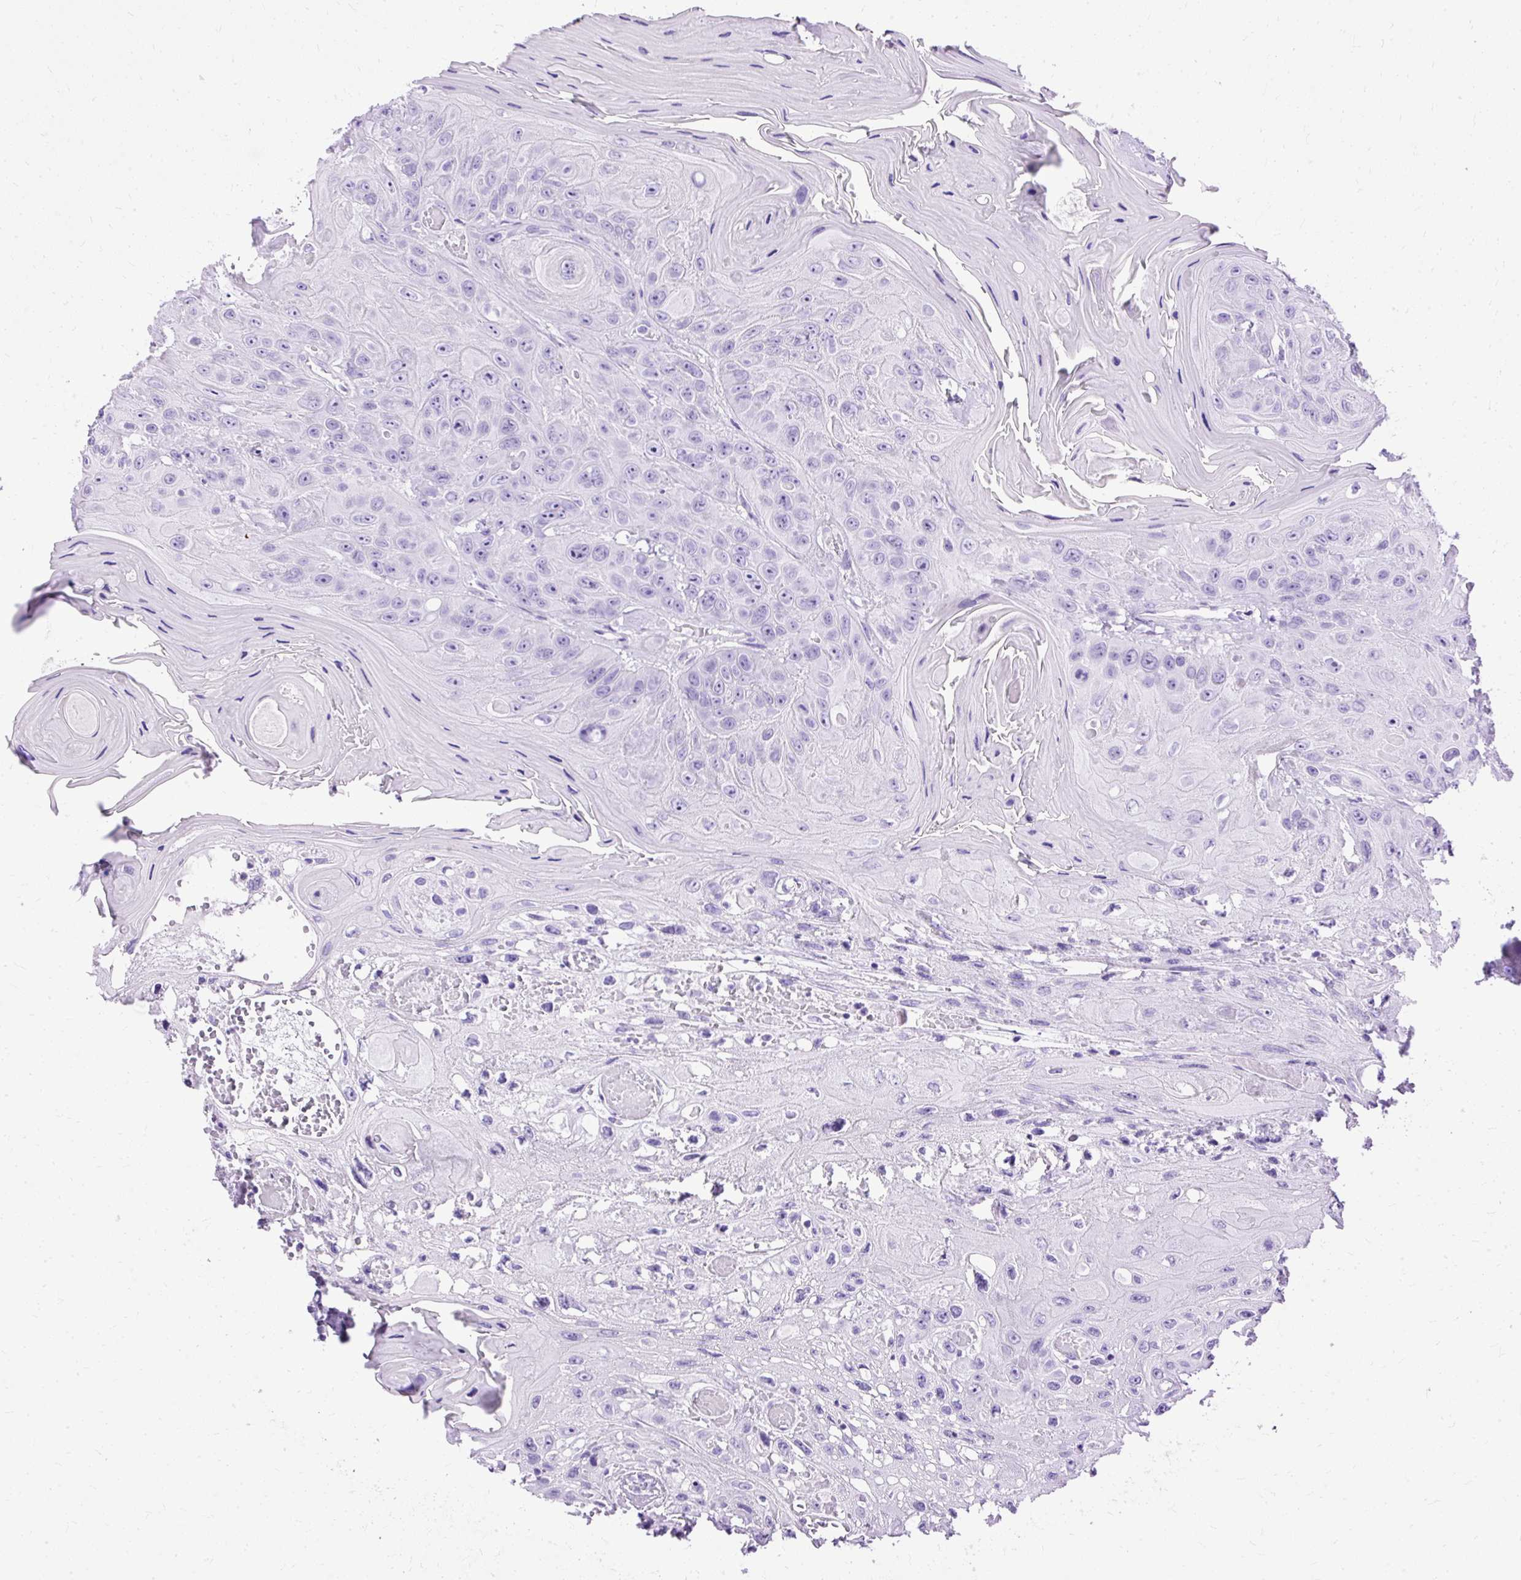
{"staining": {"intensity": "negative", "quantity": "none", "location": "none"}, "tissue": "head and neck cancer", "cell_type": "Tumor cells", "image_type": "cancer", "snomed": [{"axis": "morphology", "description": "Squamous cell carcinoma, NOS"}, {"axis": "topography", "description": "Head-Neck"}], "caption": "The photomicrograph reveals no staining of tumor cells in squamous cell carcinoma (head and neck).", "gene": "SLC8A2", "patient": {"sex": "female", "age": 59}}